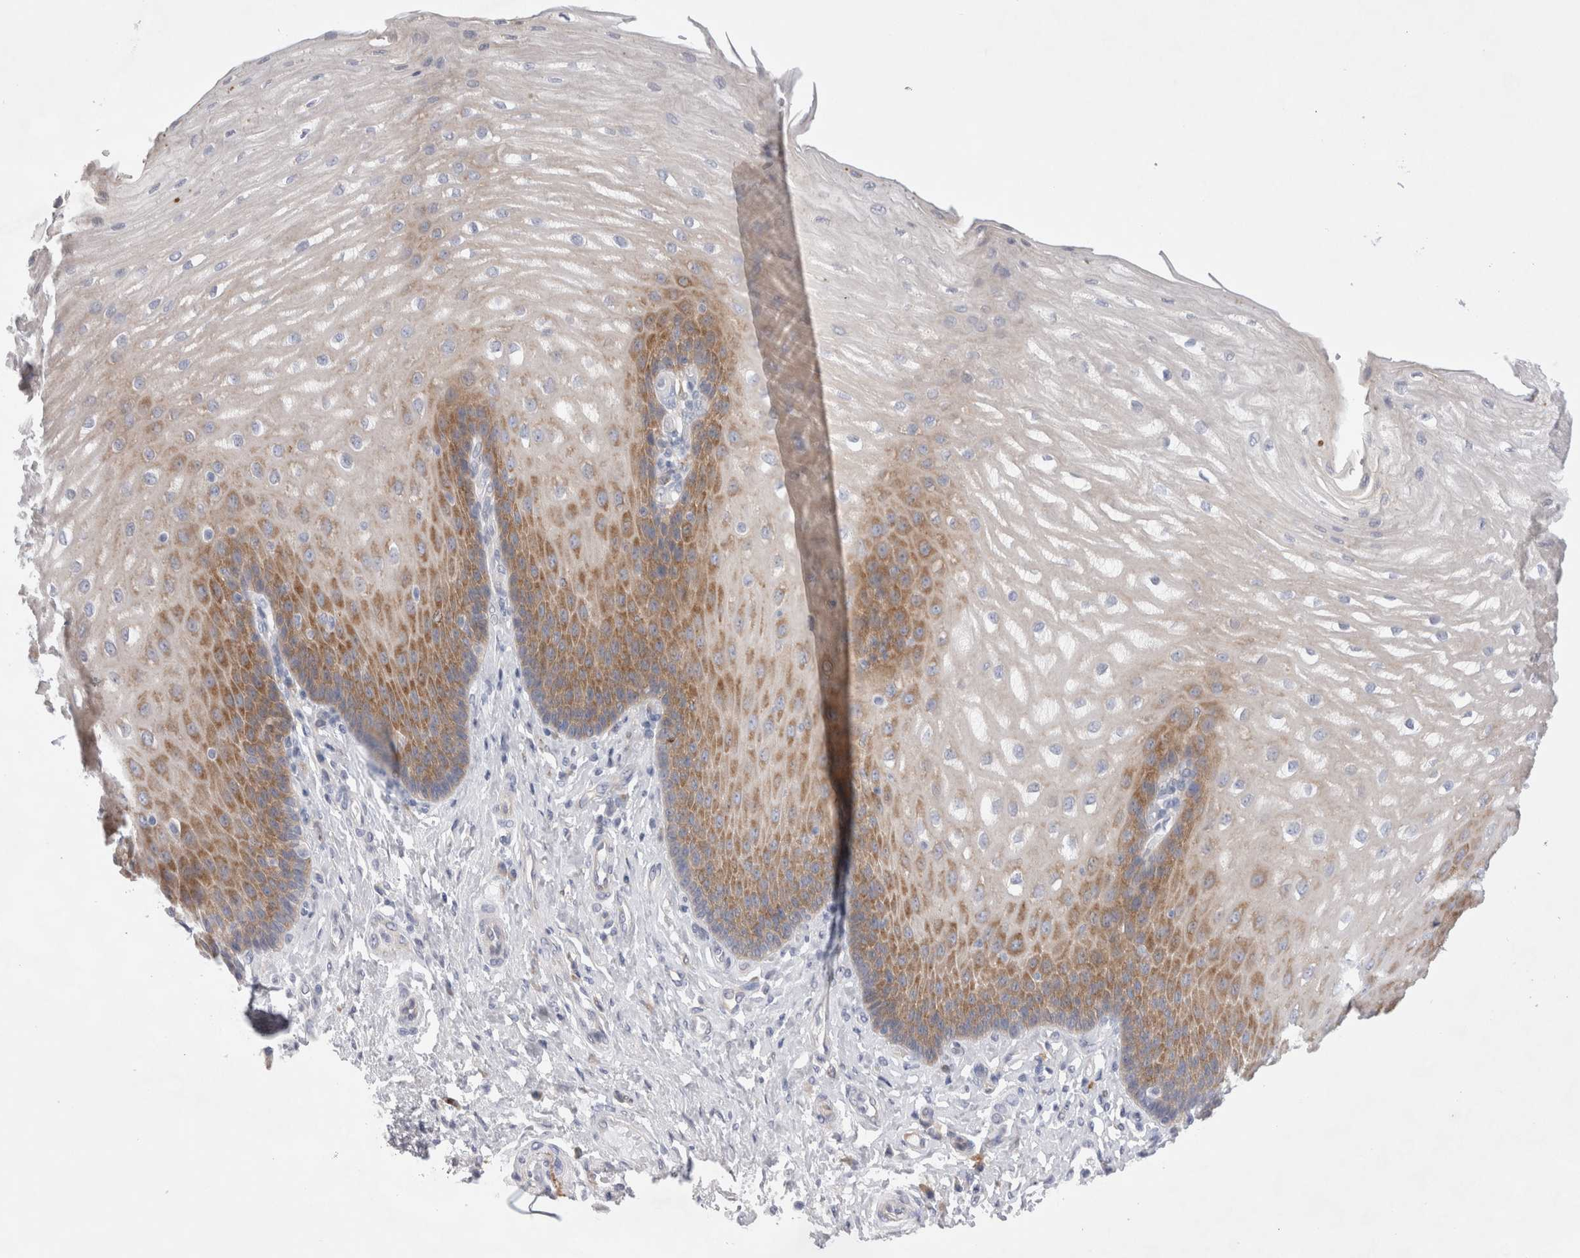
{"staining": {"intensity": "moderate", "quantity": "25%-75%", "location": "cytoplasmic/membranous"}, "tissue": "esophagus", "cell_type": "Squamous epithelial cells", "image_type": "normal", "snomed": [{"axis": "morphology", "description": "Normal tissue, NOS"}, {"axis": "topography", "description": "Esophagus"}], "caption": "Protein positivity by immunohistochemistry demonstrates moderate cytoplasmic/membranous staining in about 25%-75% of squamous epithelial cells in benign esophagus. Ihc stains the protein of interest in brown and the nuclei are stained blue.", "gene": "RBM12B", "patient": {"sex": "male", "age": 54}}